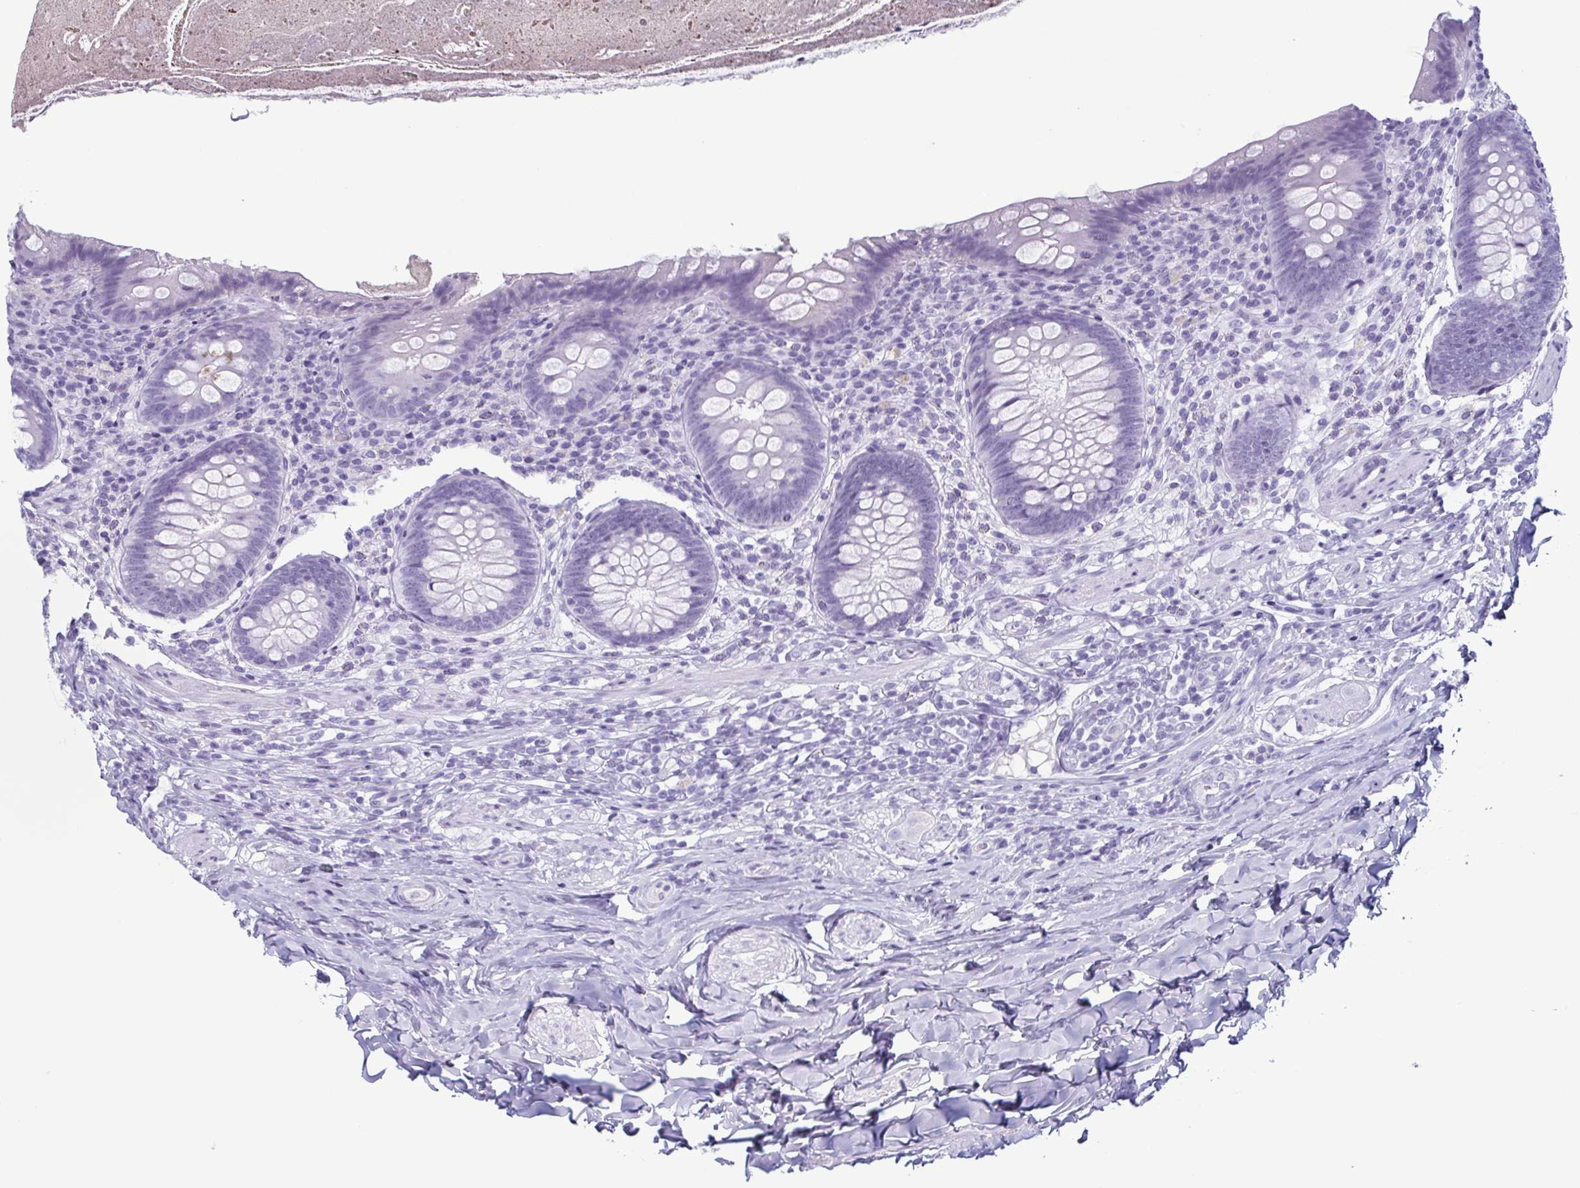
{"staining": {"intensity": "negative", "quantity": "none", "location": "none"}, "tissue": "appendix", "cell_type": "Glandular cells", "image_type": "normal", "snomed": [{"axis": "morphology", "description": "Normal tissue, NOS"}, {"axis": "topography", "description": "Appendix"}], "caption": "IHC of benign human appendix displays no positivity in glandular cells.", "gene": "KRT10", "patient": {"sex": "male", "age": 47}}